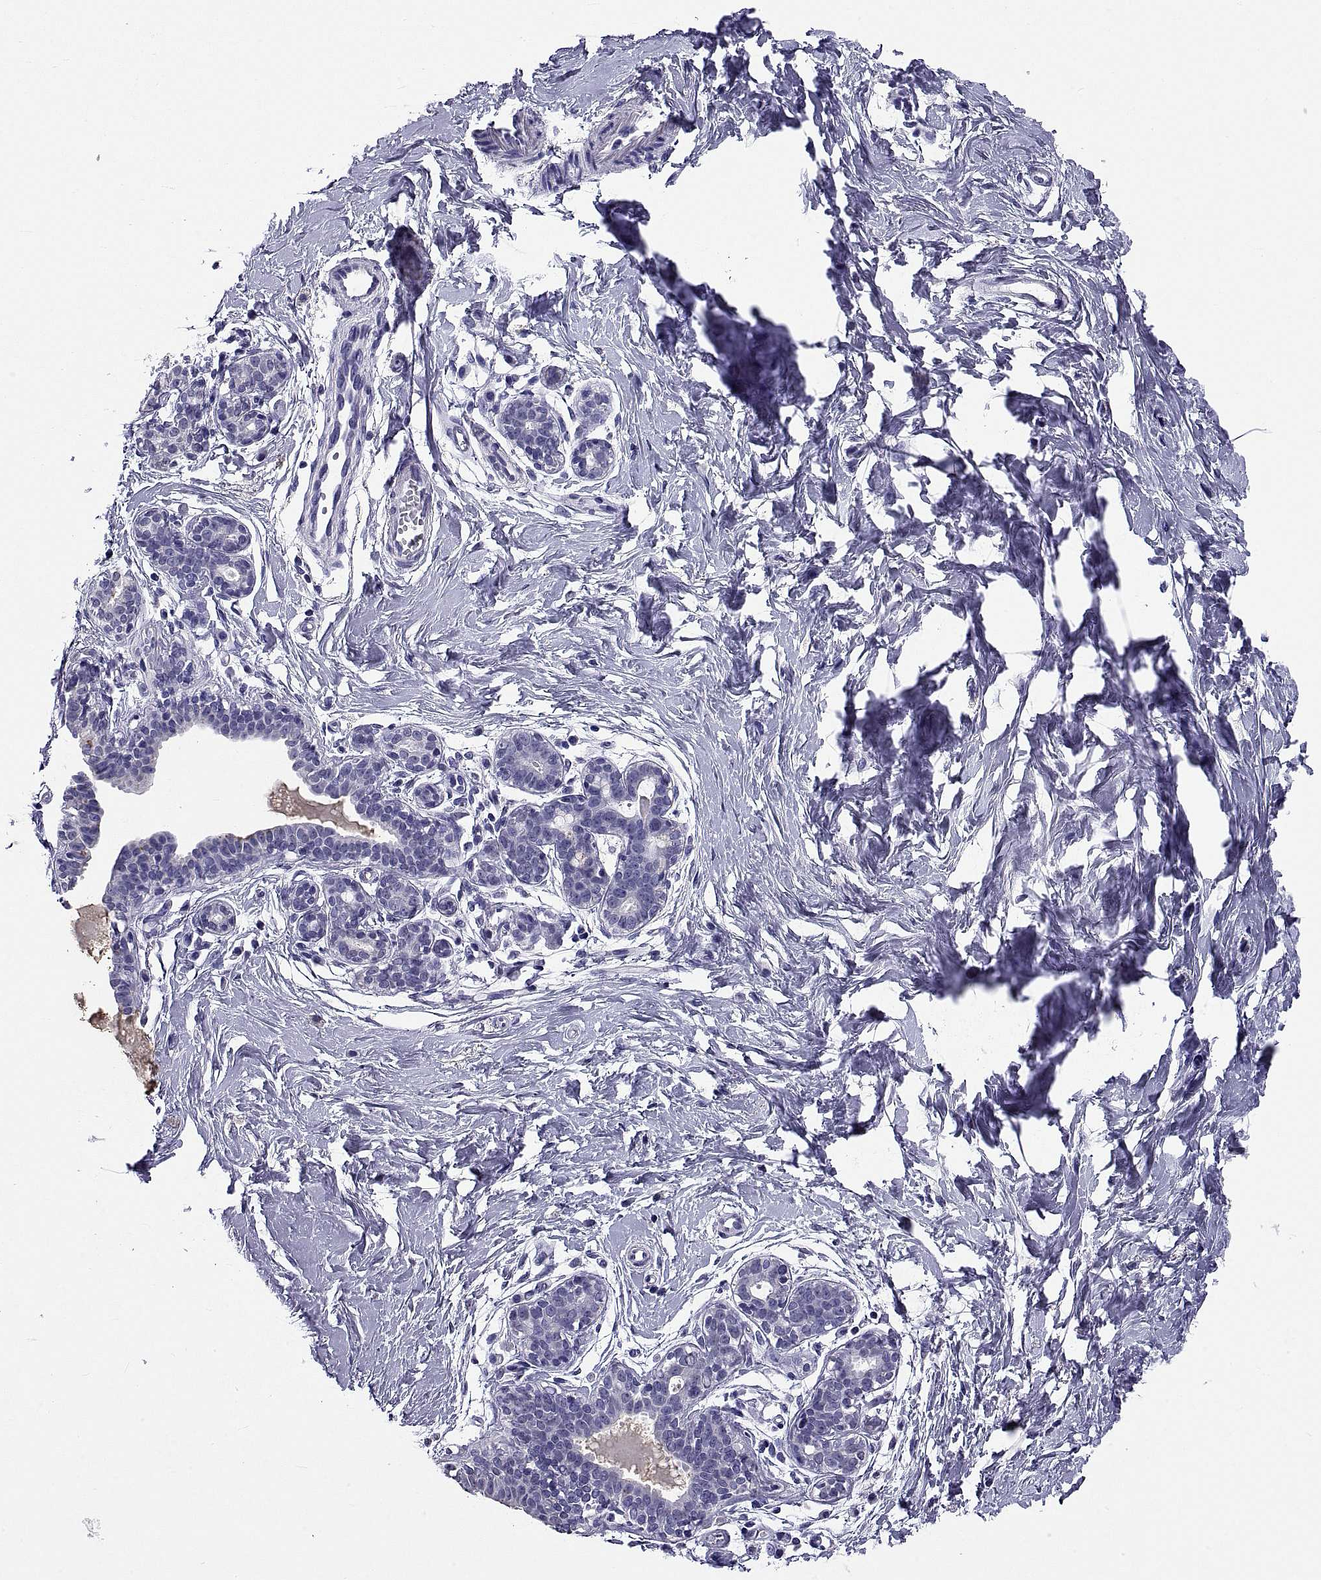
{"staining": {"intensity": "negative", "quantity": "none", "location": "none"}, "tissue": "breast", "cell_type": "Adipocytes", "image_type": "normal", "snomed": [{"axis": "morphology", "description": "Normal tissue, NOS"}, {"axis": "topography", "description": "Breast"}], "caption": "IHC micrograph of normal breast: human breast stained with DAB exhibits no significant protein expression in adipocytes.", "gene": "TGFBR3L", "patient": {"sex": "female", "age": 37}}